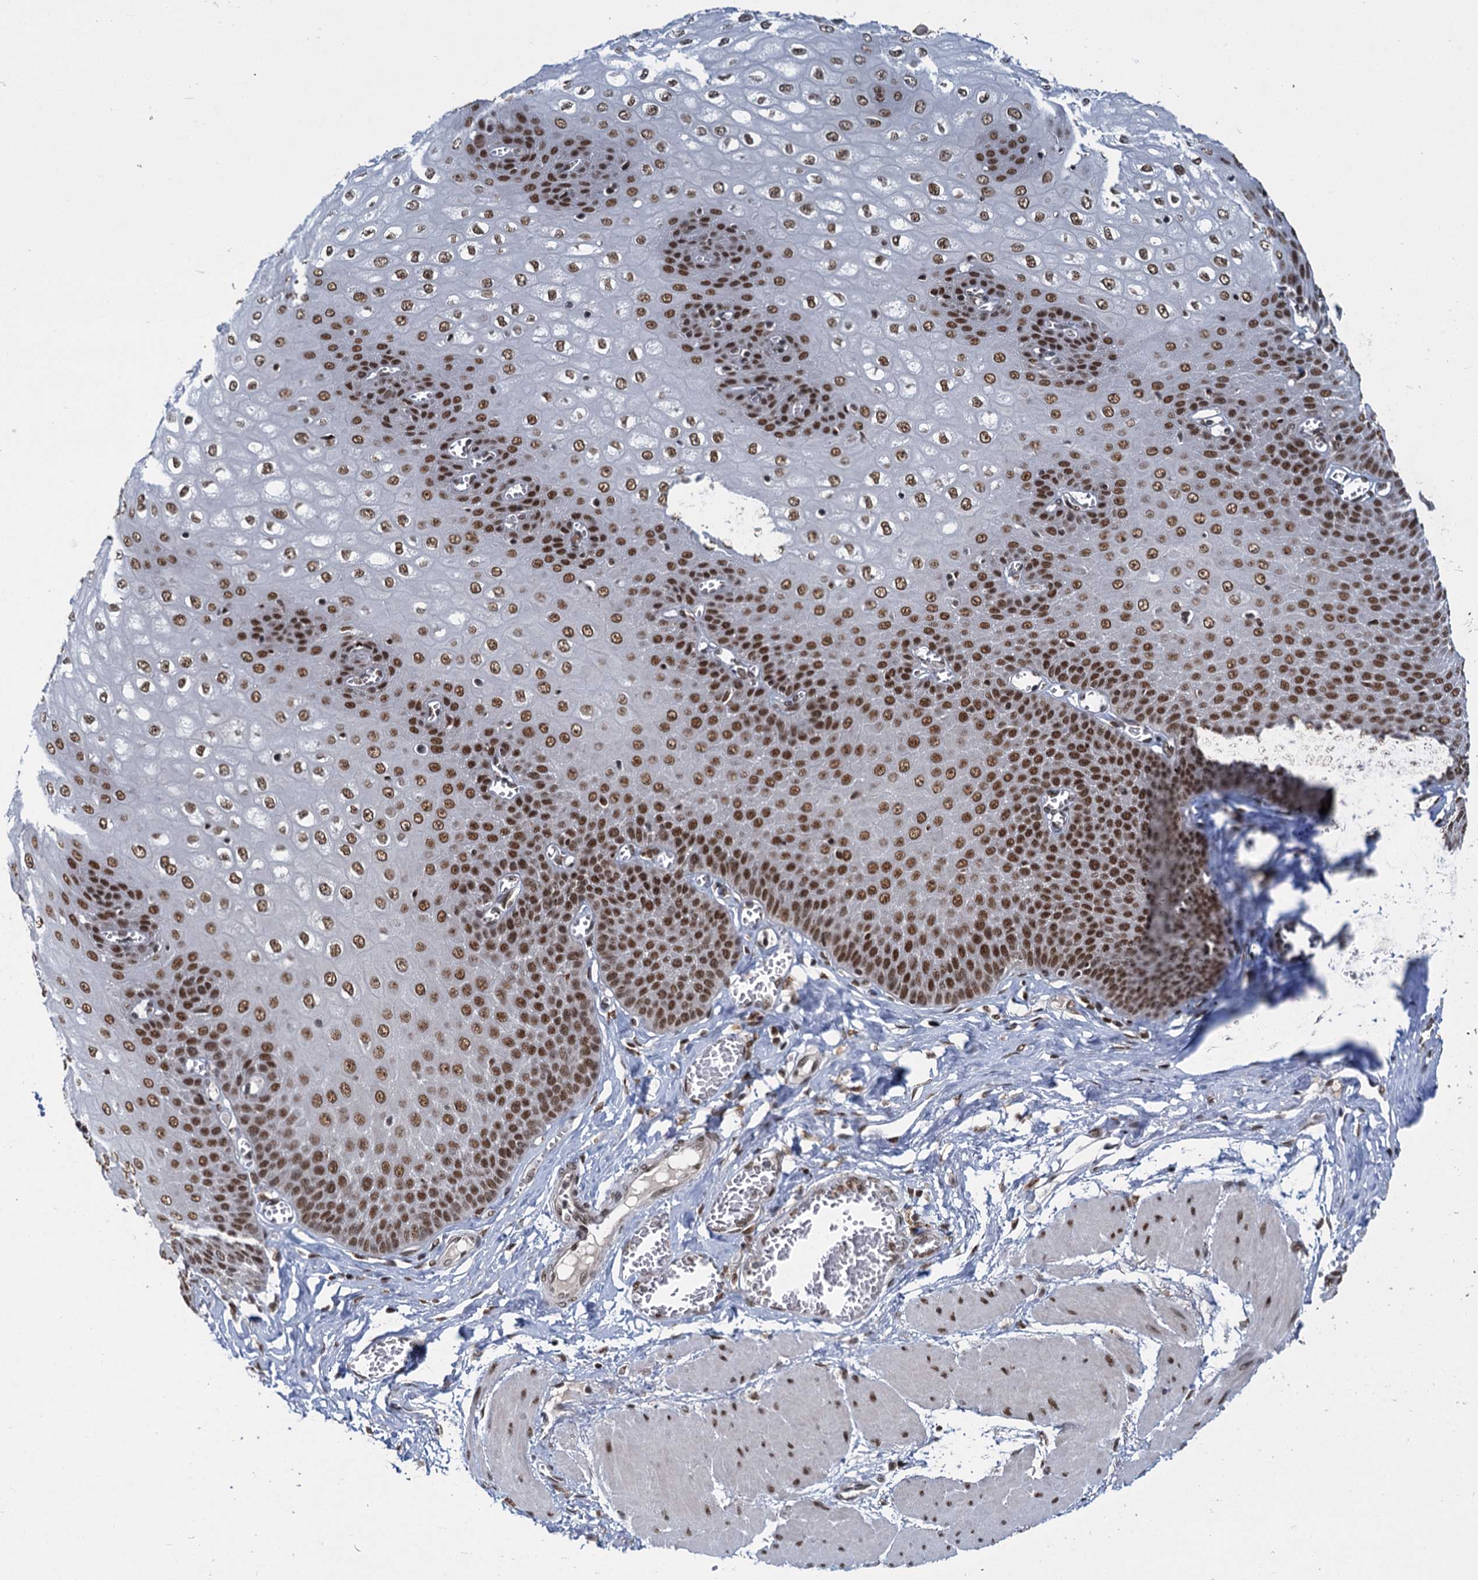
{"staining": {"intensity": "strong", "quantity": ">75%", "location": "nuclear"}, "tissue": "esophagus", "cell_type": "Squamous epithelial cells", "image_type": "normal", "snomed": [{"axis": "morphology", "description": "Normal tissue, NOS"}, {"axis": "topography", "description": "Esophagus"}], "caption": "A high amount of strong nuclear expression is present in about >75% of squamous epithelial cells in unremarkable esophagus. (Brightfield microscopy of DAB IHC at high magnification).", "gene": "PPHLN1", "patient": {"sex": "male", "age": 60}}